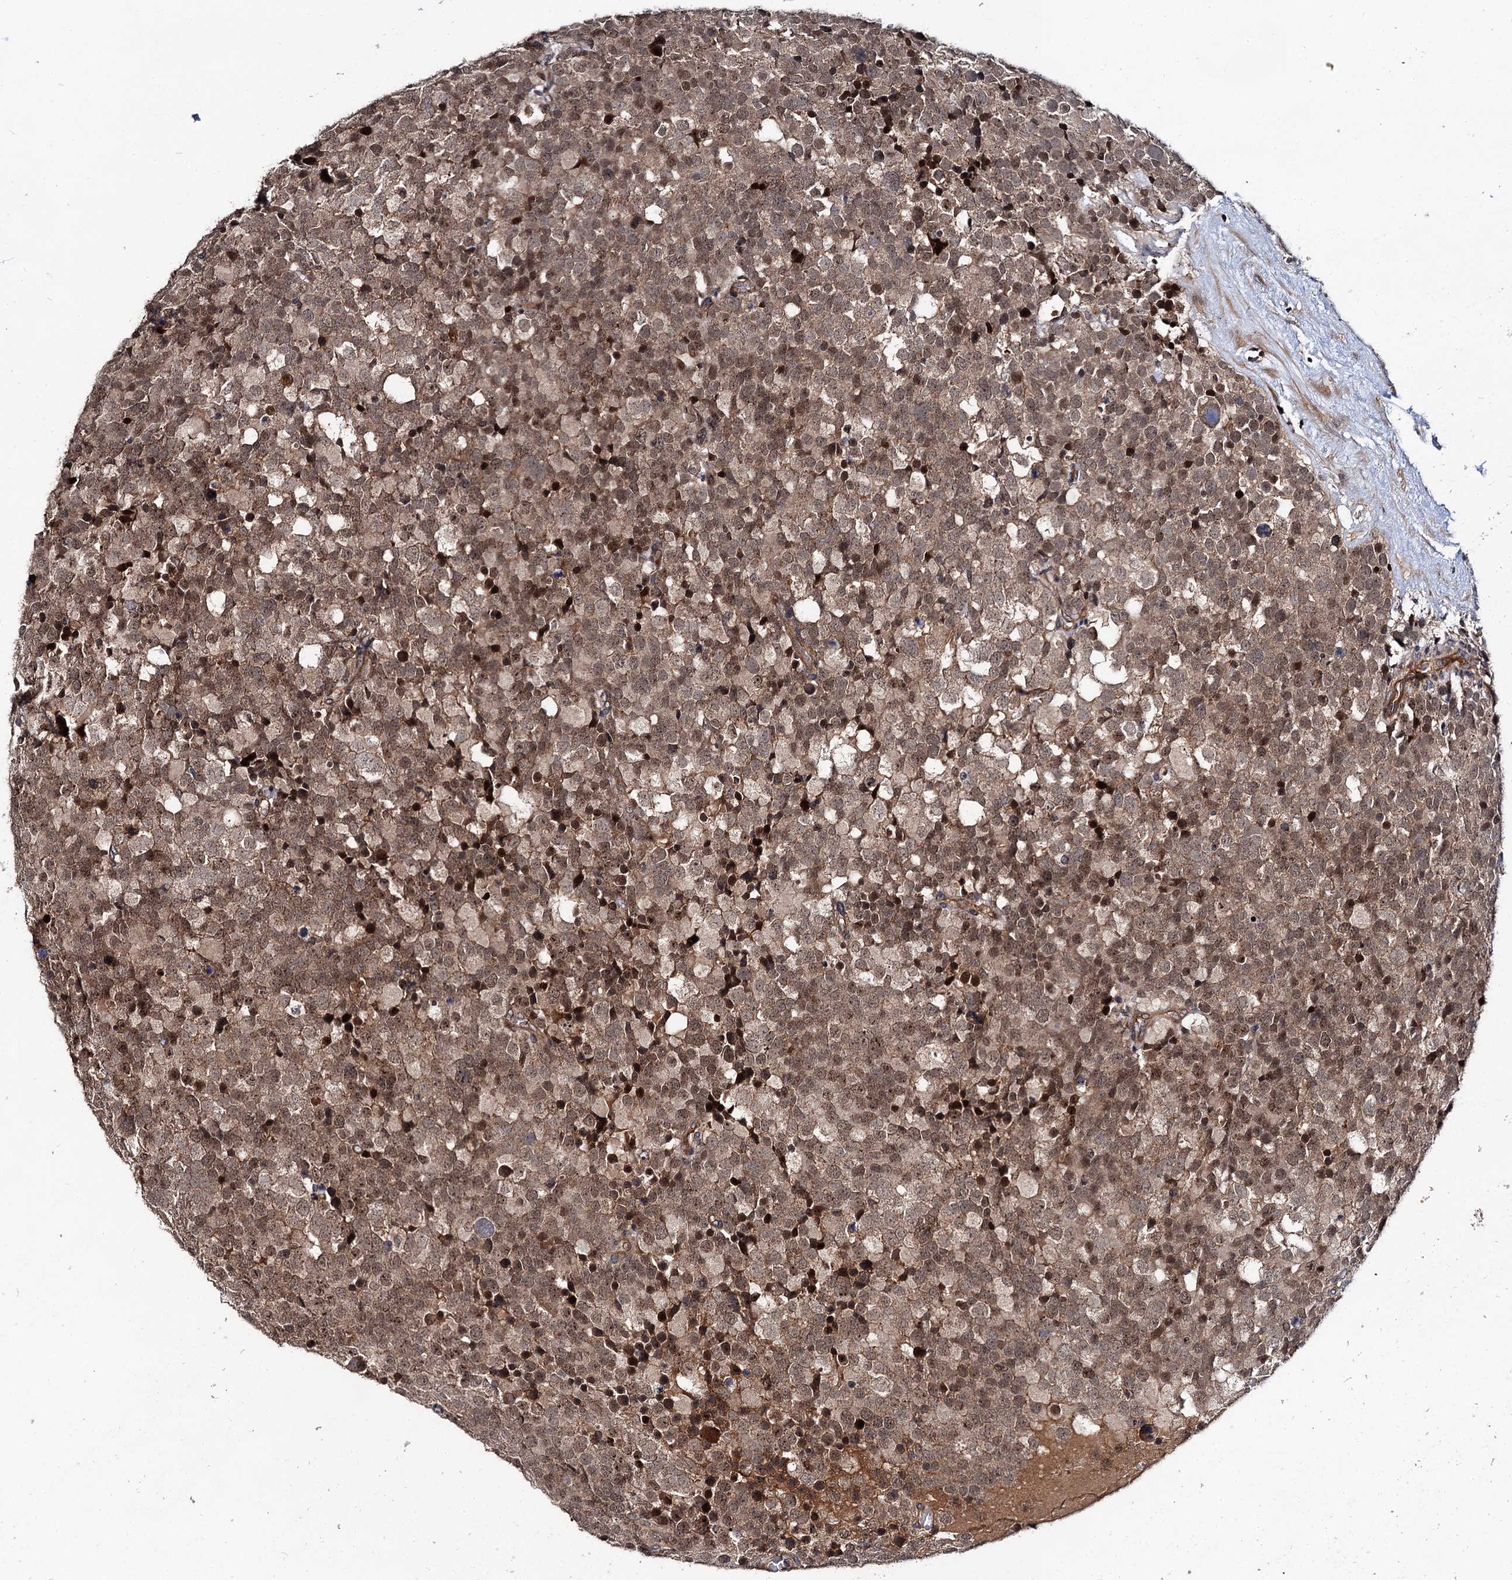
{"staining": {"intensity": "moderate", "quantity": ">75%", "location": "cytoplasmic/membranous,nuclear"}, "tissue": "testis cancer", "cell_type": "Tumor cells", "image_type": "cancer", "snomed": [{"axis": "morphology", "description": "Seminoma, NOS"}, {"axis": "topography", "description": "Testis"}], "caption": "Moderate cytoplasmic/membranous and nuclear staining for a protein is appreciated in about >75% of tumor cells of testis cancer using IHC.", "gene": "ABLIM1", "patient": {"sex": "male", "age": 71}}